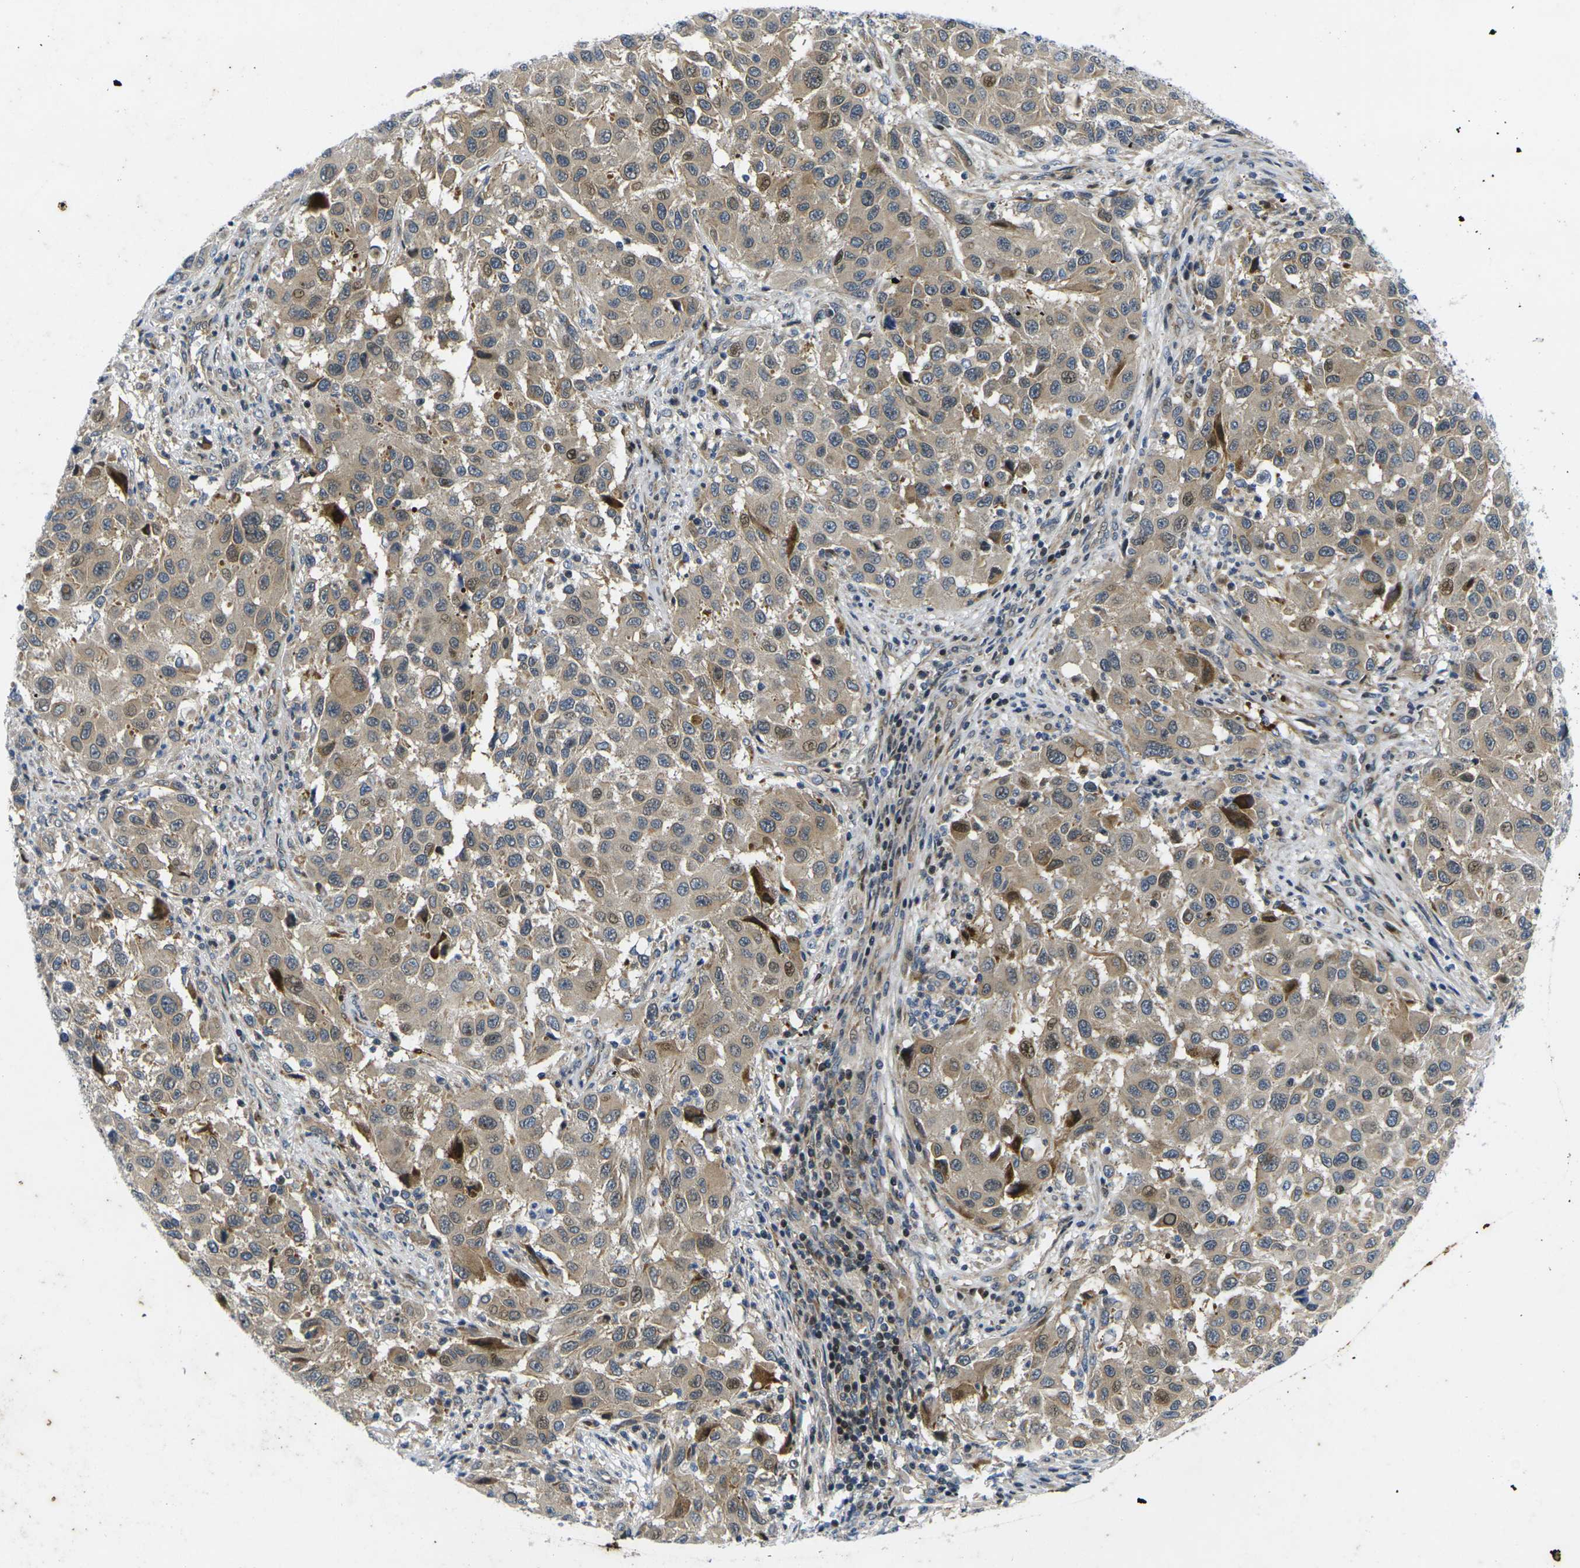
{"staining": {"intensity": "weak", "quantity": ">75%", "location": "cytoplasmic/membranous"}, "tissue": "melanoma", "cell_type": "Tumor cells", "image_type": "cancer", "snomed": [{"axis": "morphology", "description": "Malignant melanoma, Metastatic site"}, {"axis": "topography", "description": "Lymph node"}], "caption": "Tumor cells demonstrate weak cytoplasmic/membranous staining in approximately >75% of cells in melanoma. Immunohistochemistry stains the protein of interest in brown and the nuclei are stained blue.", "gene": "ROBO2", "patient": {"sex": "male", "age": 61}}